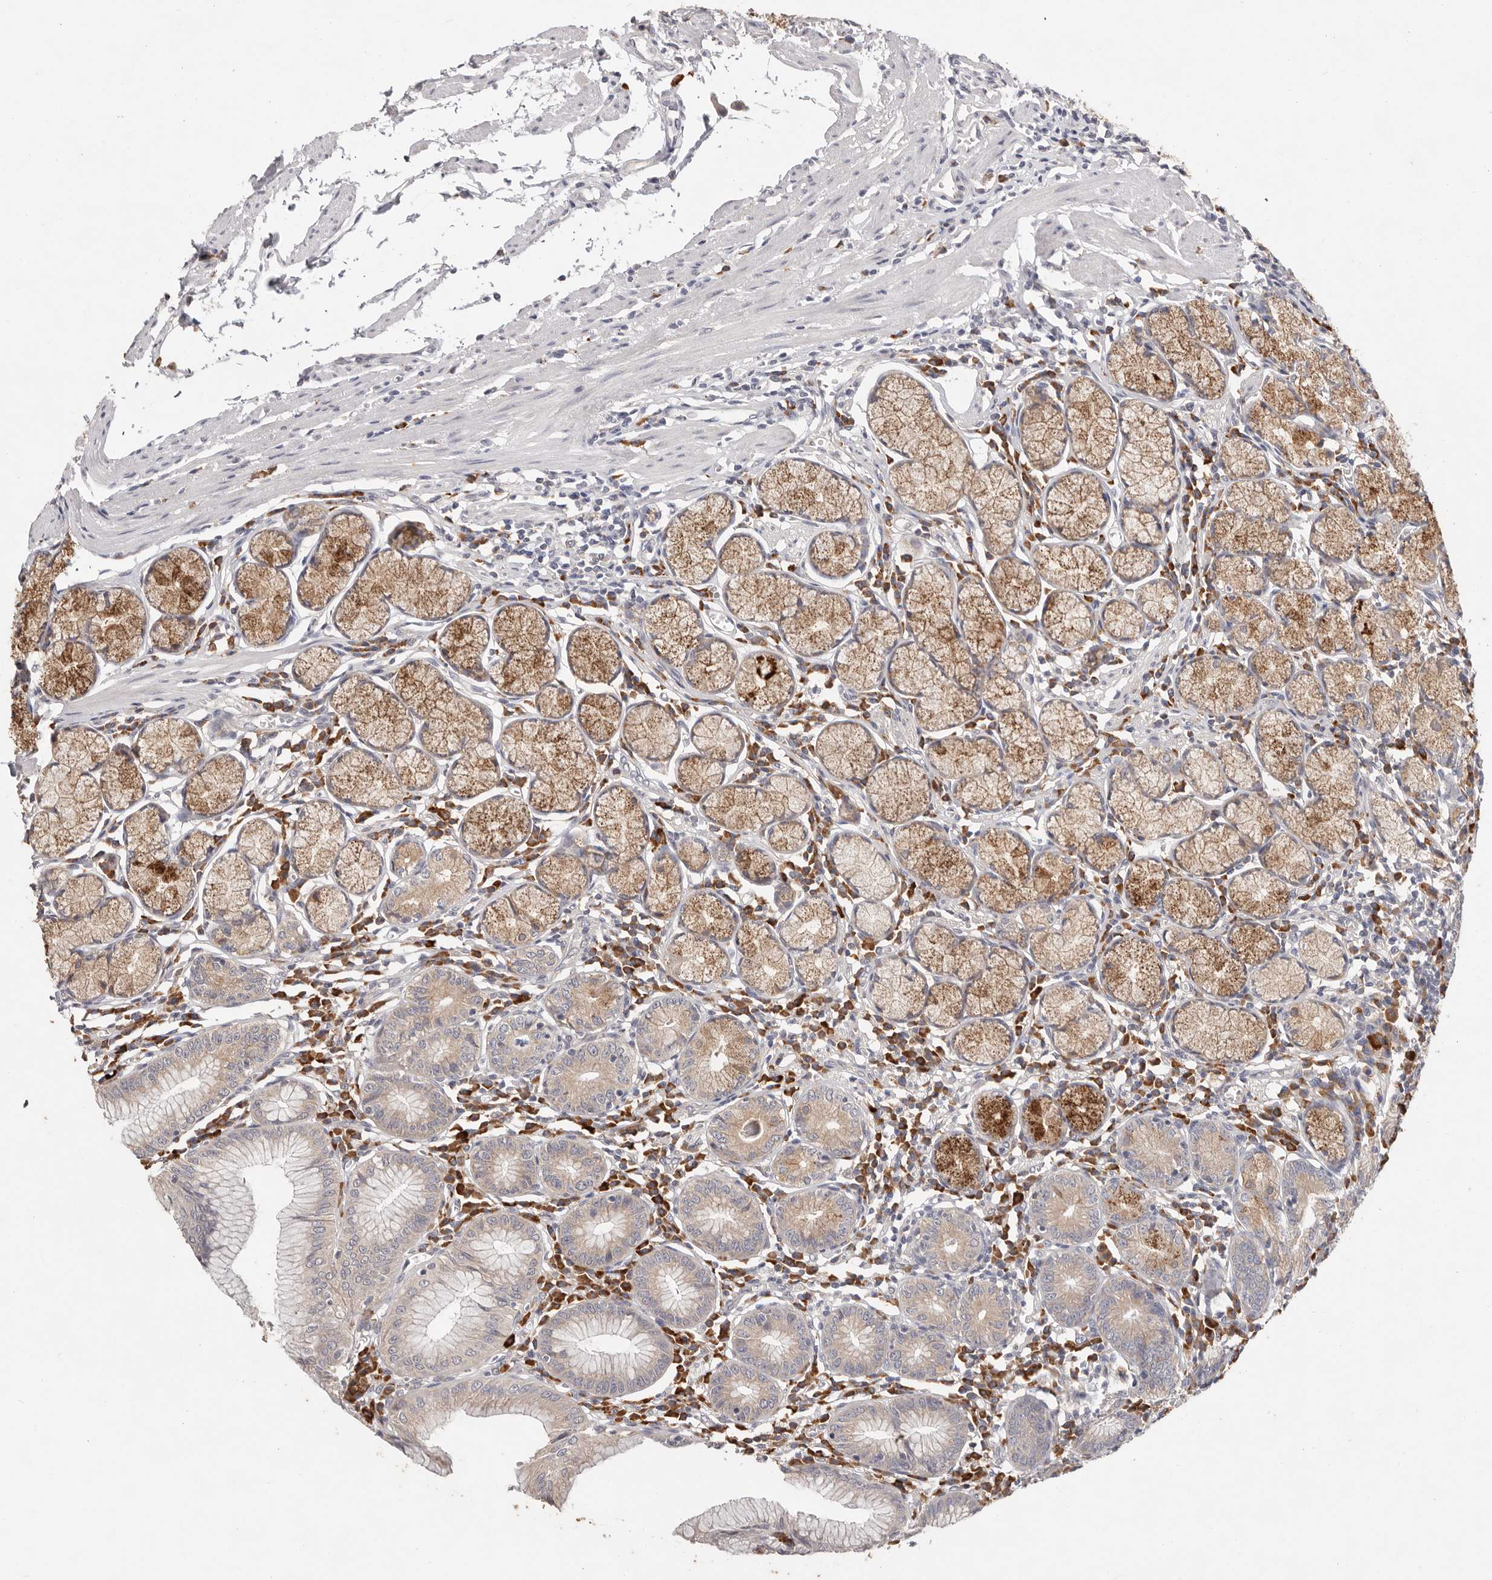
{"staining": {"intensity": "moderate", "quantity": "25%-75%", "location": "cytoplasmic/membranous"}, "tissue": "stomach", "cell_type": "Glandular cells", "image_type": "normal", "snomed": [{"axis": "morphology", "description": "Normal tissue, NOS"}, {"axis": "topography", "description": "Stomach"}], "caption": "Glandular cells show medium levels of moderate cytoplasmic/membranous expression in approximately 25%-75% of cells in unremarkable human stomach.", "gene": "WDR77", "patient": {"sex": "male", "age": 55}}